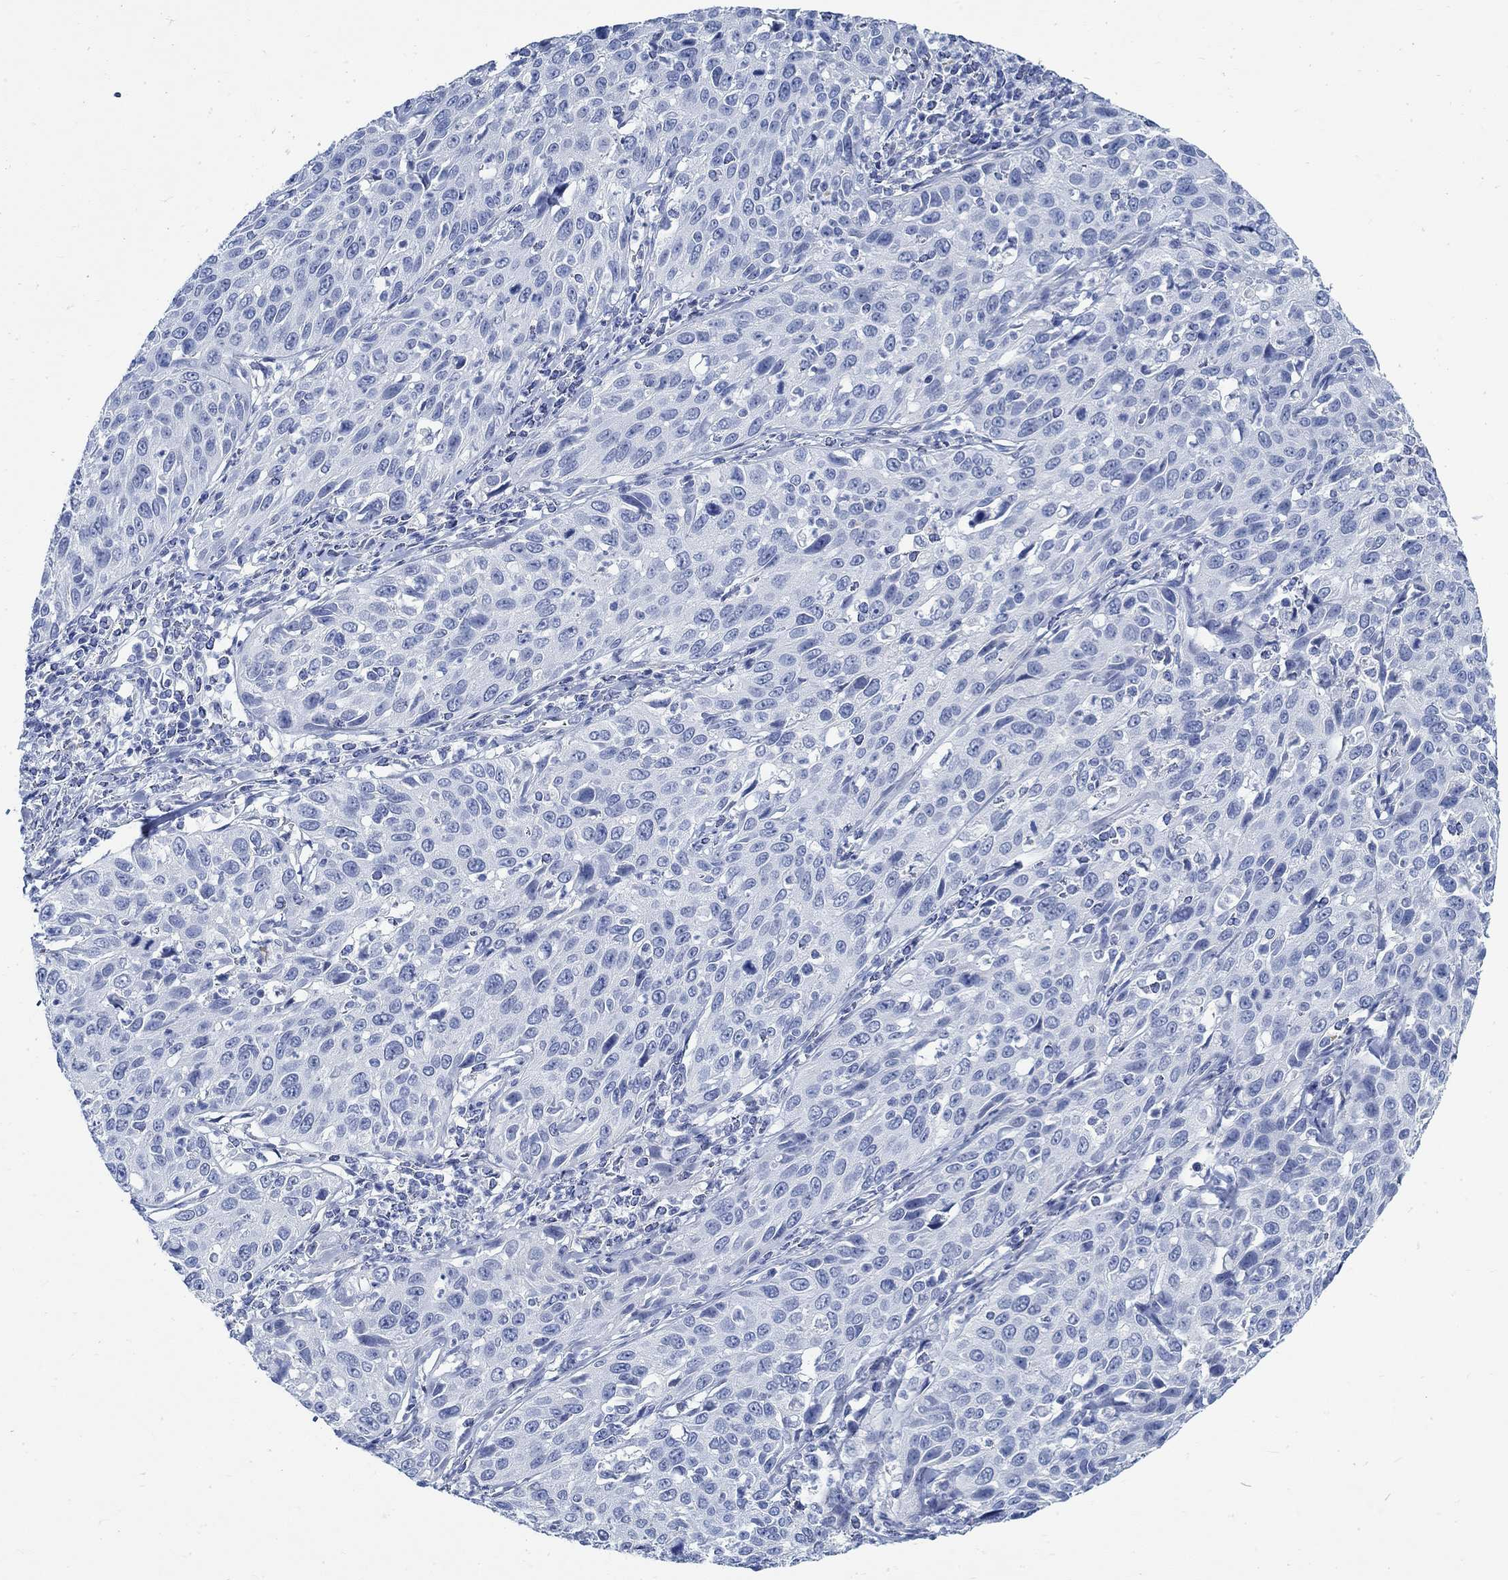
{"staining": {"intensity": "negative", "quantity": "none", "location": "none"}, "tissue": "cervical cancer", "cell_type": "Tumor cells", "image_type": "cancer", "snomed": [{"axis": "morphology", "description": "Squamous cell carcinoma, NOS"}, {"axis": "topography", "description": "Cervix"}], "caption": "Tumor cells show no significant expression in cervical cancer (squamous cell carcinoma). Nuclei are stained in blue.", "gene": "RBM20", "patient": {"sex": "female", "age": 26}}